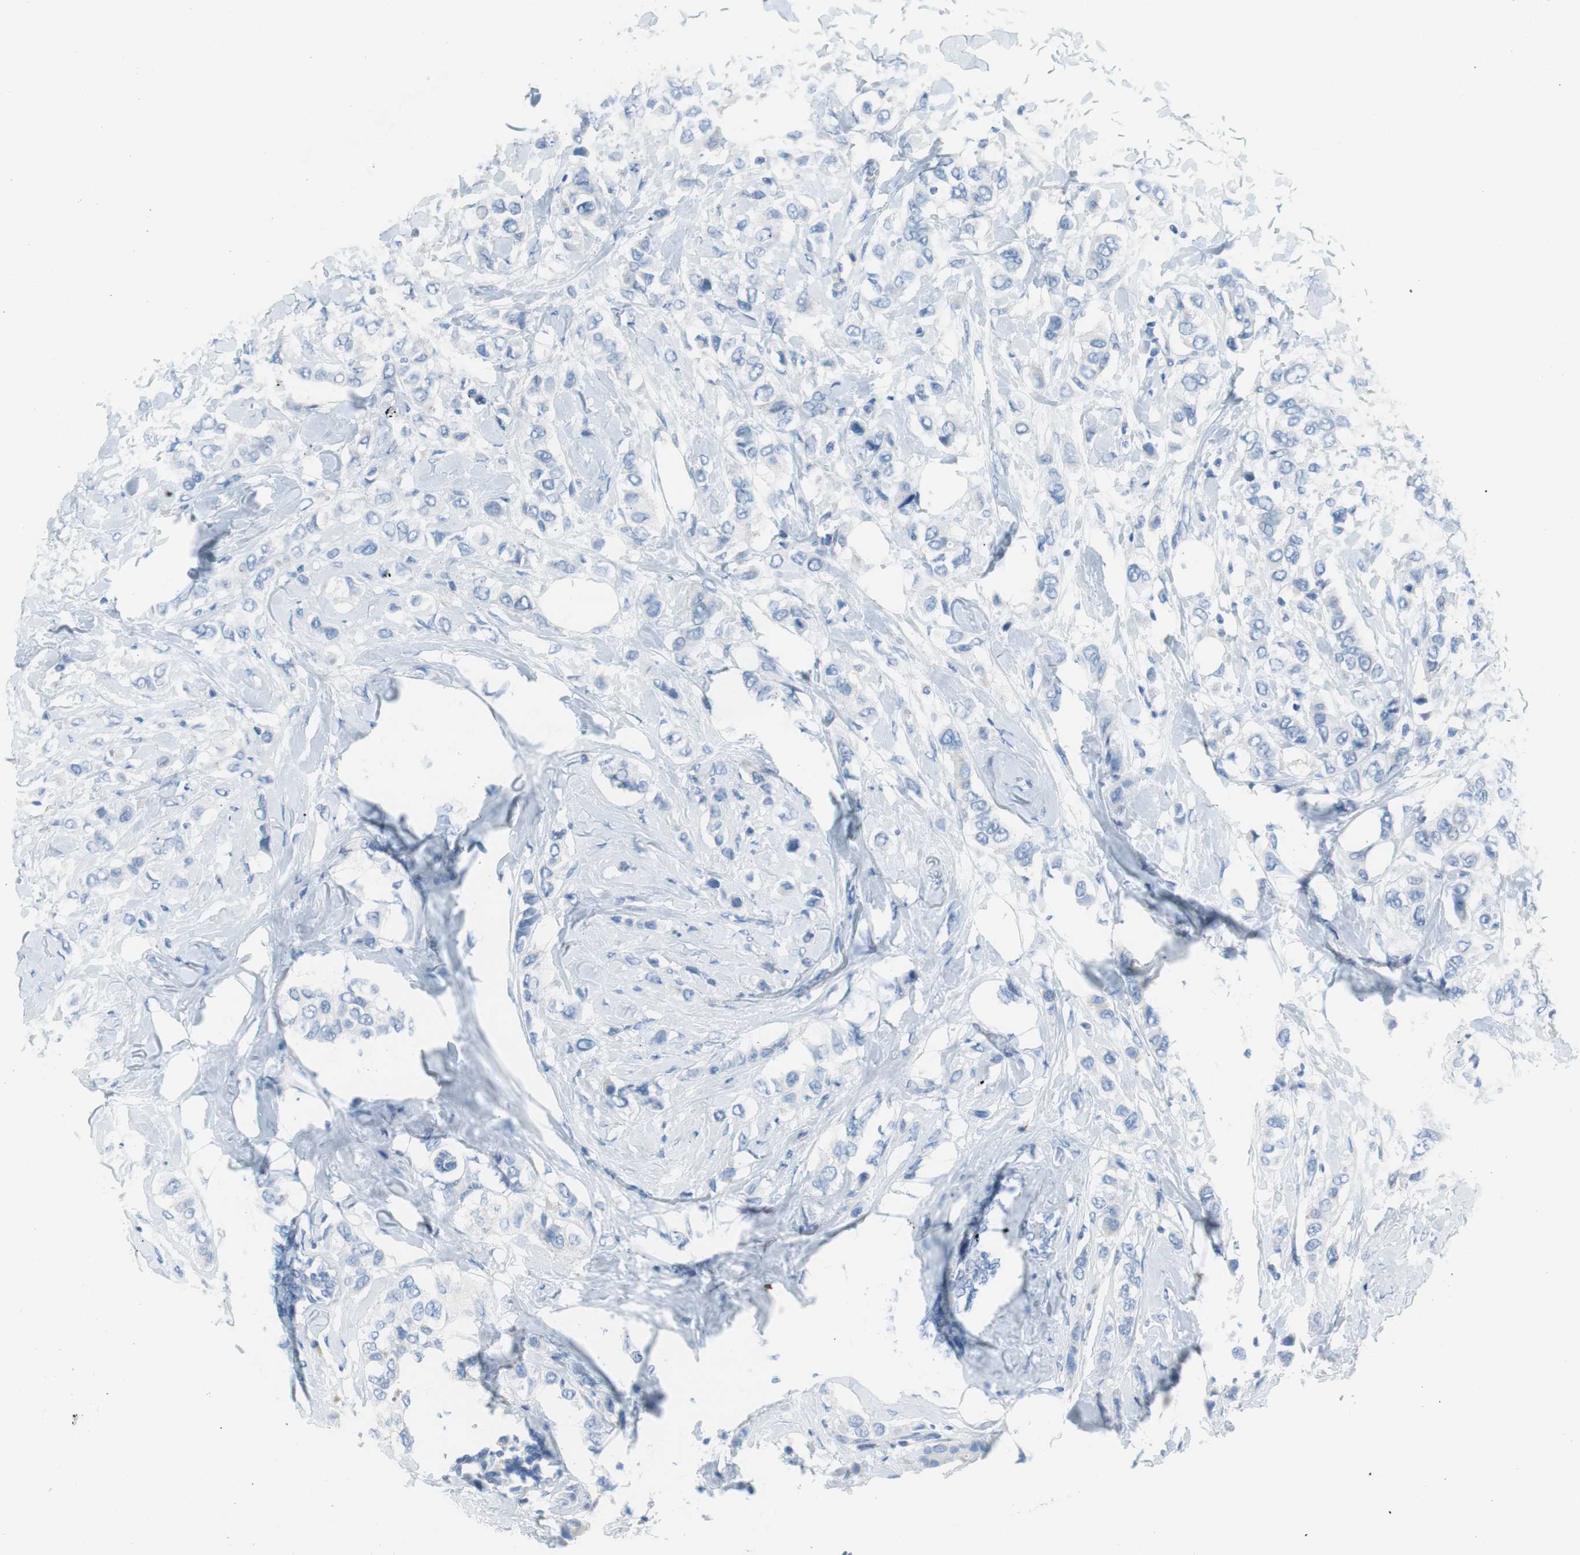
{"staining": {"intensity": "negative", "quantity": "none", "location": "none"}, "tissue": "breast cancer", "cell_type": "Tumor cells", "image_type": "cancer", "snomed": [{"axis": "morphology", "description": "Duct carcinoma"}, {"axis": "topography", "description": "Breast"}], "caption": "Immunohistochemistry photomicrograph of breast invasive ductal carcinoma stained for a protein (brown), which displays no expression in tumor cells.", "gene": "MYH1", "patient": {"sex": "female", "age": 50}}